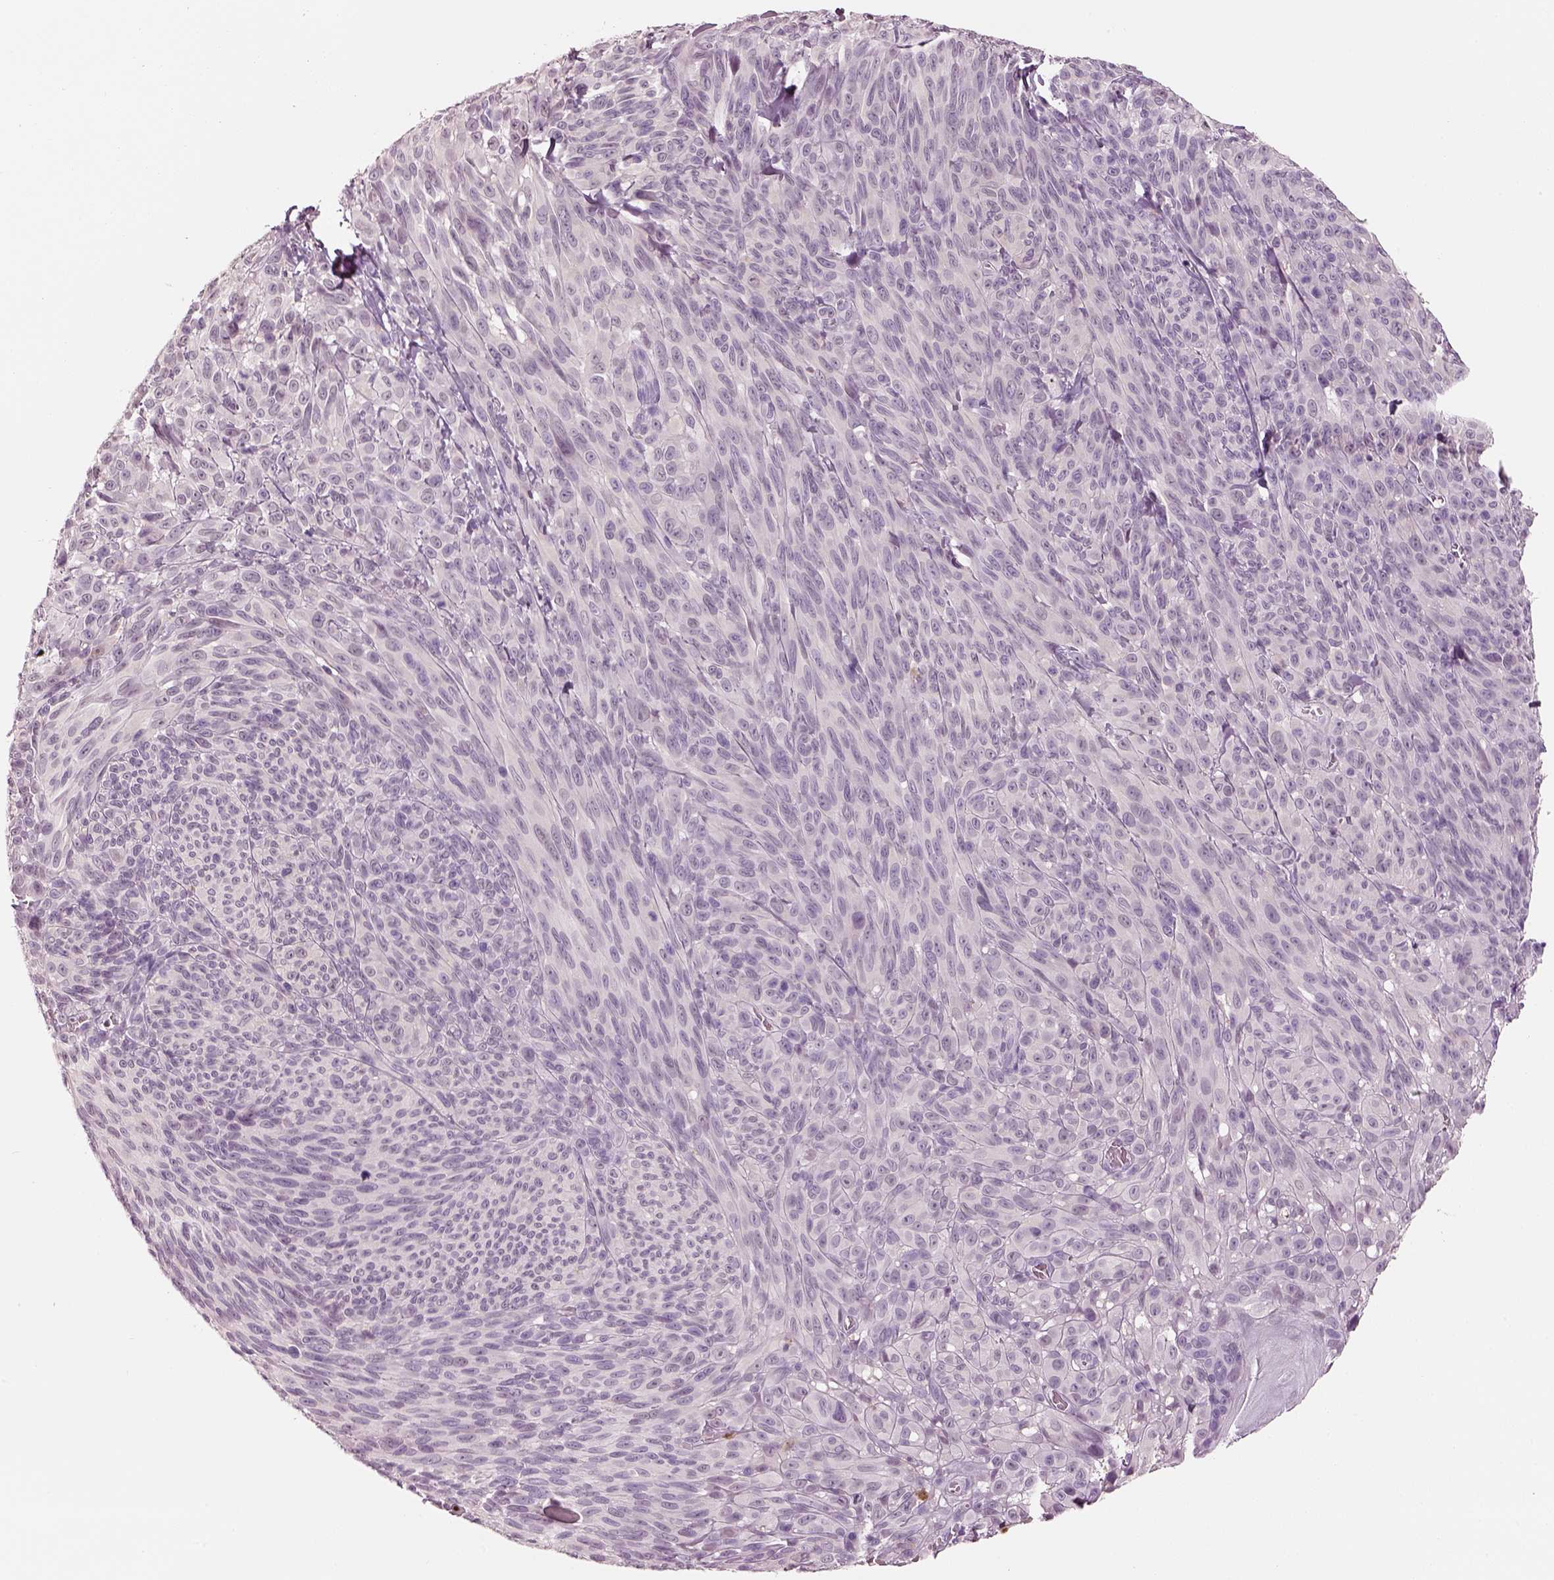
{"staining": {"intensity": "negative", "quantity": "none", "location": "none"}, "tissue": "melanoma", "cell_type": "Tumor cells", "image_type": "cancer", "snomed": [{"axis": "morphology", "description": "Malignant melanoma, NOS"}, {"axis": "topography", "description": "Skin"}], "caption": "IHC image of malignant melanoma stained for a protein (brown), which exhibits no expression in tumor cells.", "gene": "ELSPBP1", "patient": {"sex": "male", "age": 83}}